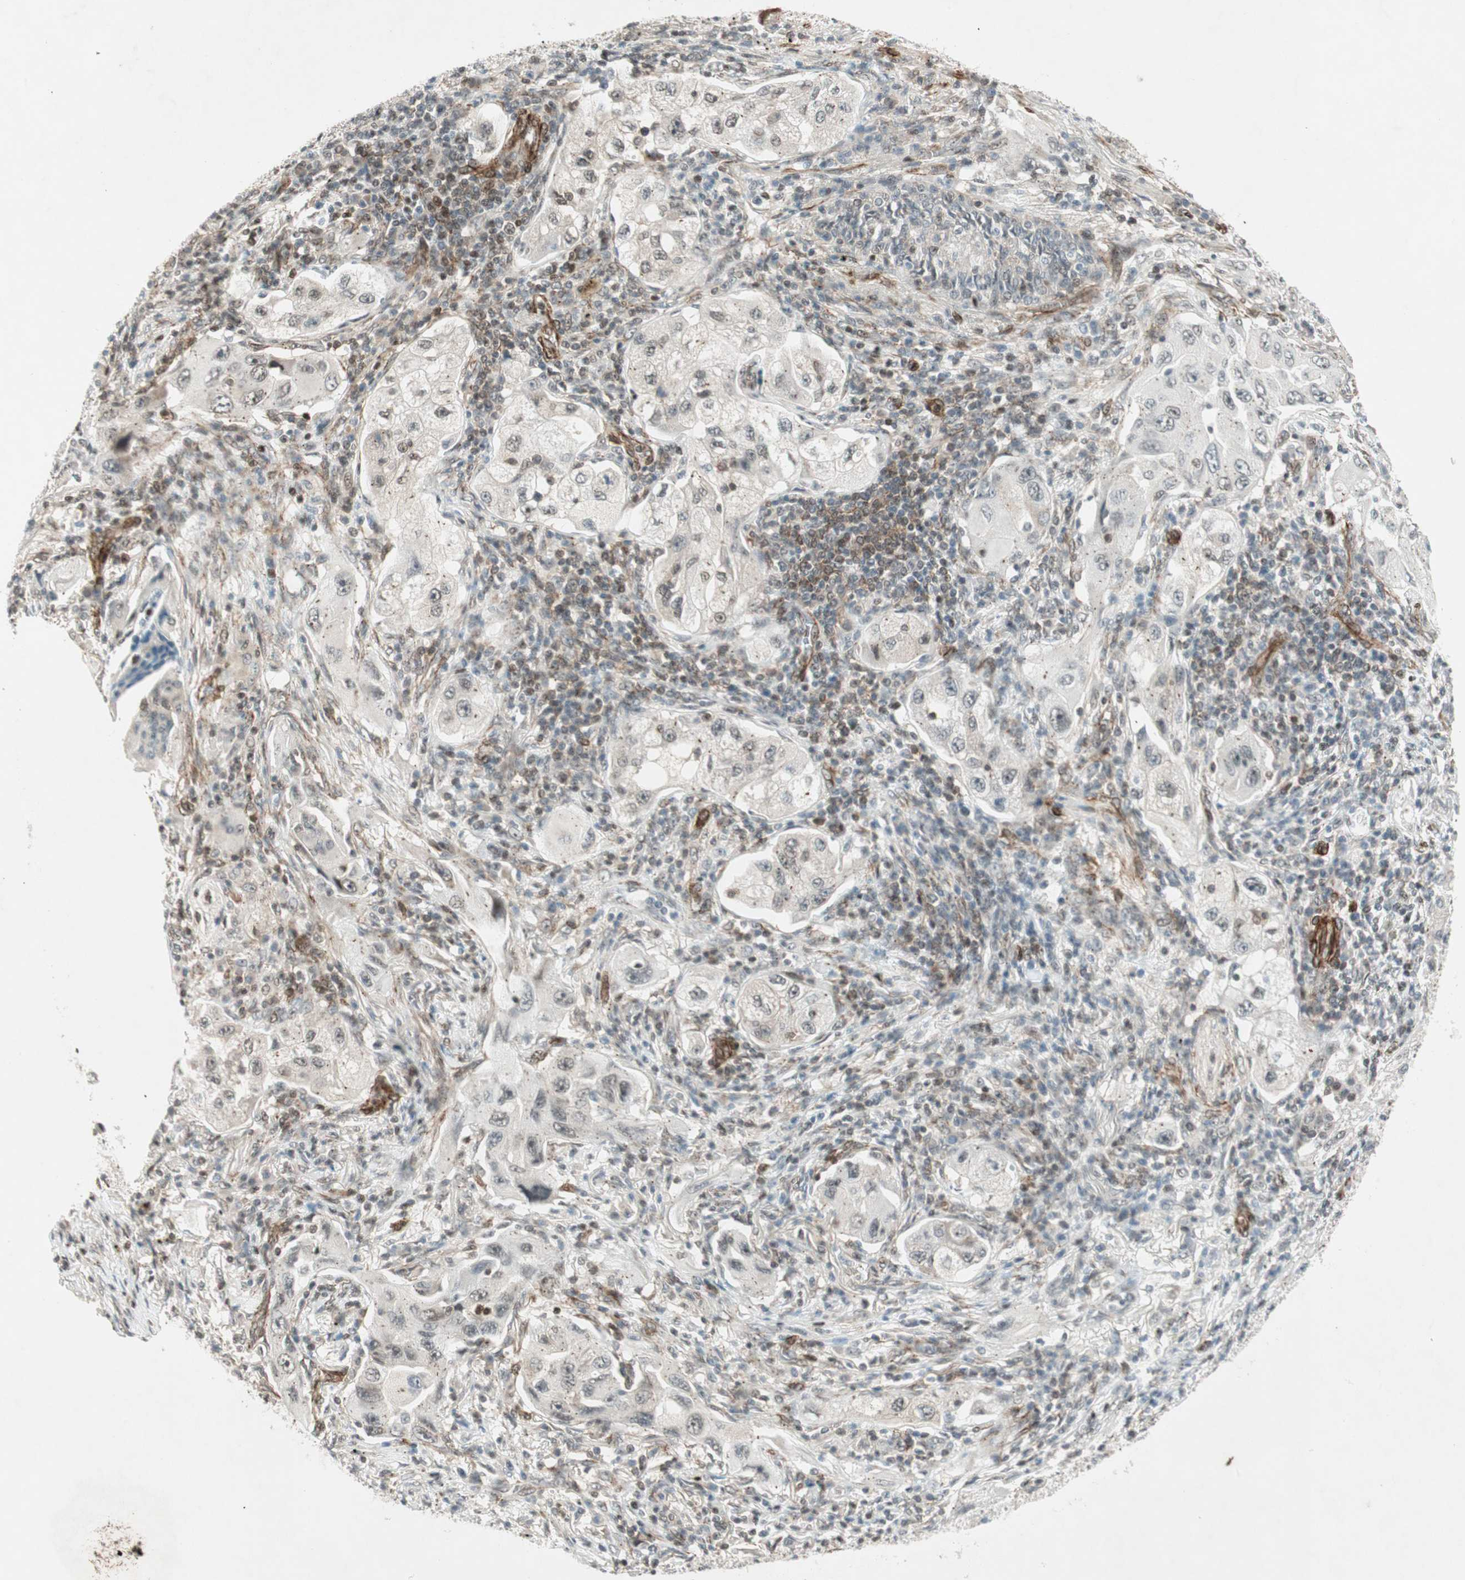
{"staining": {"intensity": "negative", "quantity": "none", "location": "none"}, "tissue": "lung cancer", "cell_type": "Tumor cells", "image_type": "cancer", "snomed": [{"axis": "morphology", "description": "Adenocarcinoma, NOS"}, {"axis": "topography", "description": "Lung"}], "caption": "This is an immunohistochemistry micrograph of human adenocarcinoma (lung). There is no positivity in tumor cells.", "gene": "CDK19", "patient": {"sex": "female", "age": 65}}